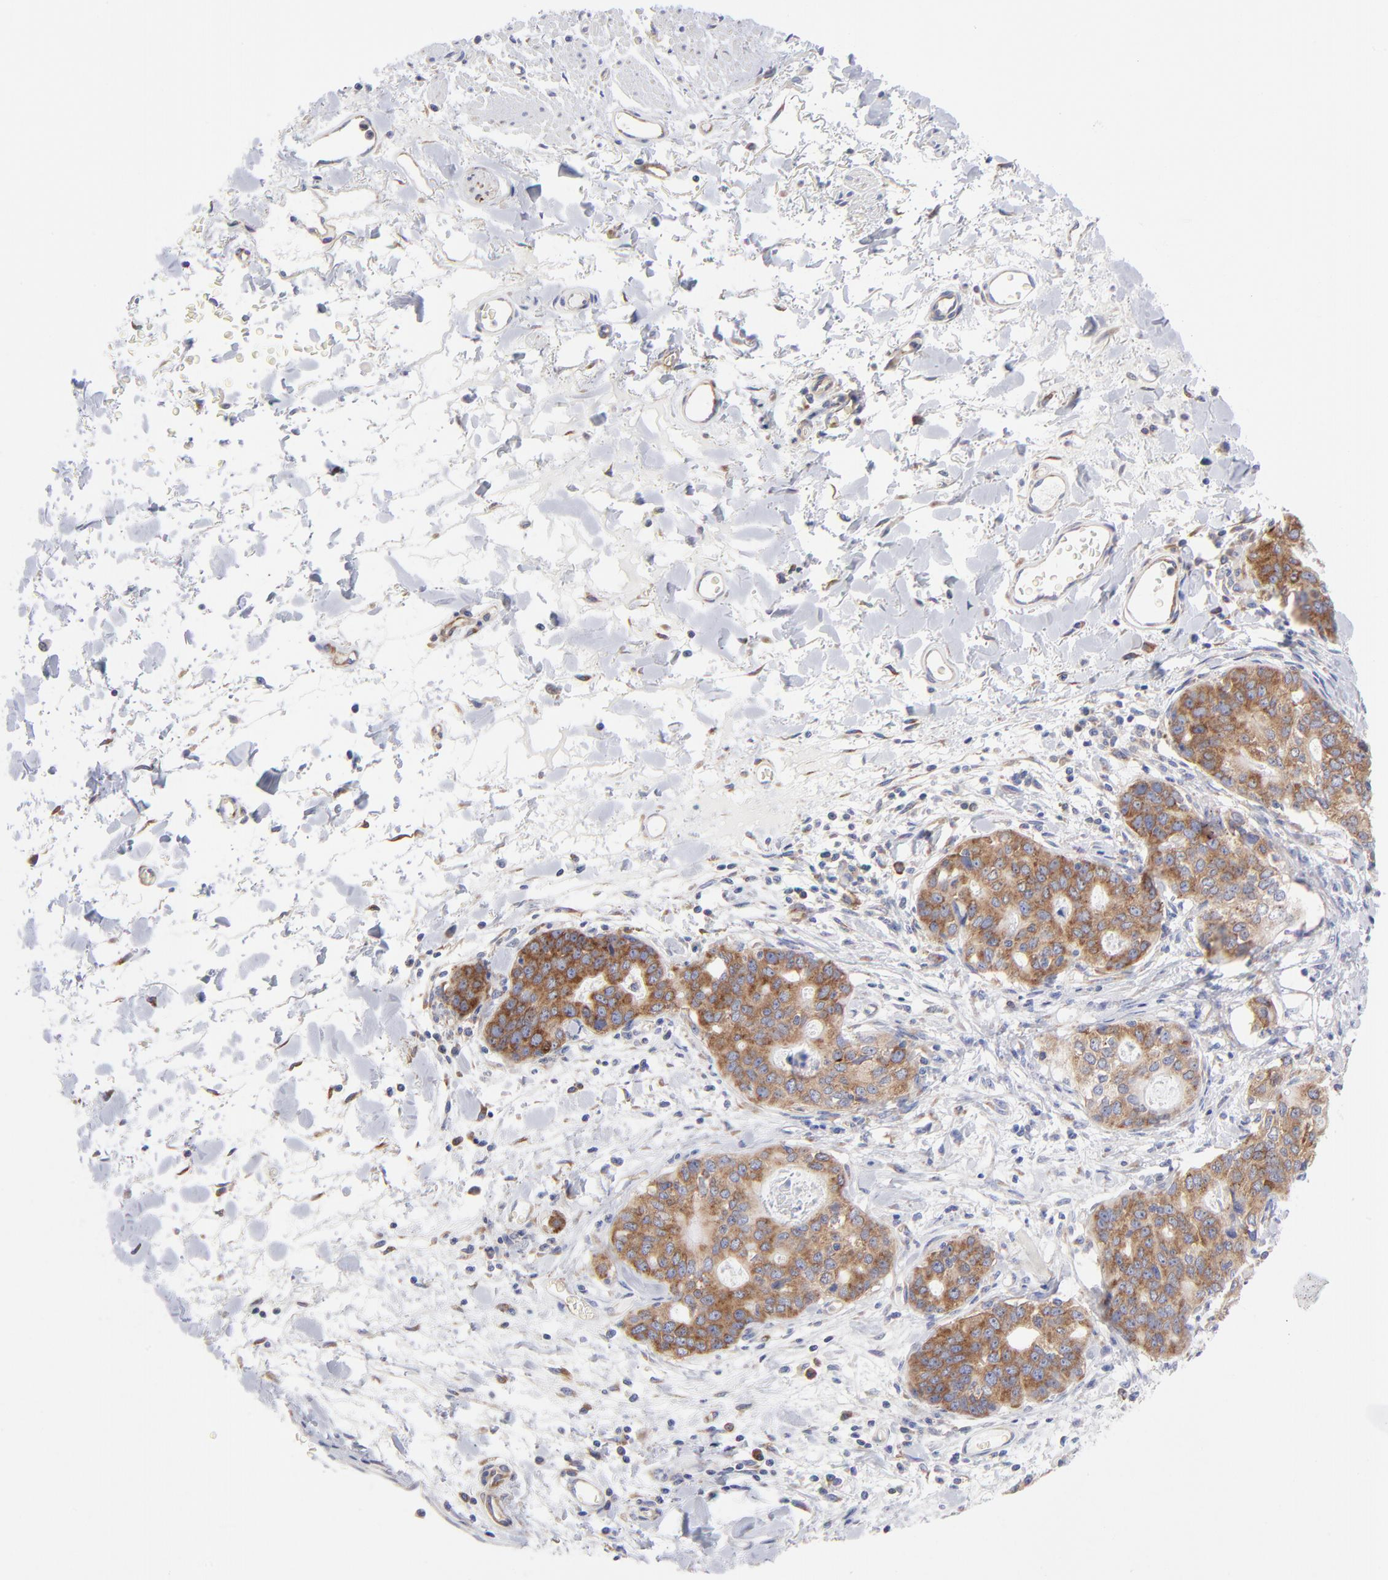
{"staining": {"intensity": "strong", "quantity": "25%-75%", "location": "cytoplasmic/membranous"}, "tissue": "stomach cancer", "cell_type": "Tumor cells", "image_type": "cancer", "snomed": [{"axis": "morphology", "description": "Adenocarcinoma, NOS"}, {"axis": "topography", "description": "Esophagus"}, {"axis": "topography", "description": "Stomach"}], "caption": "Protein positivity by immunohistochemistry reveals strong cytoplasmic/membranous expression in about 25%-75% of tumor cells in adenocarcinoma (stomach).", "gene": "EIF2AK2", "patient": {"sex": "male", "age": 74}}